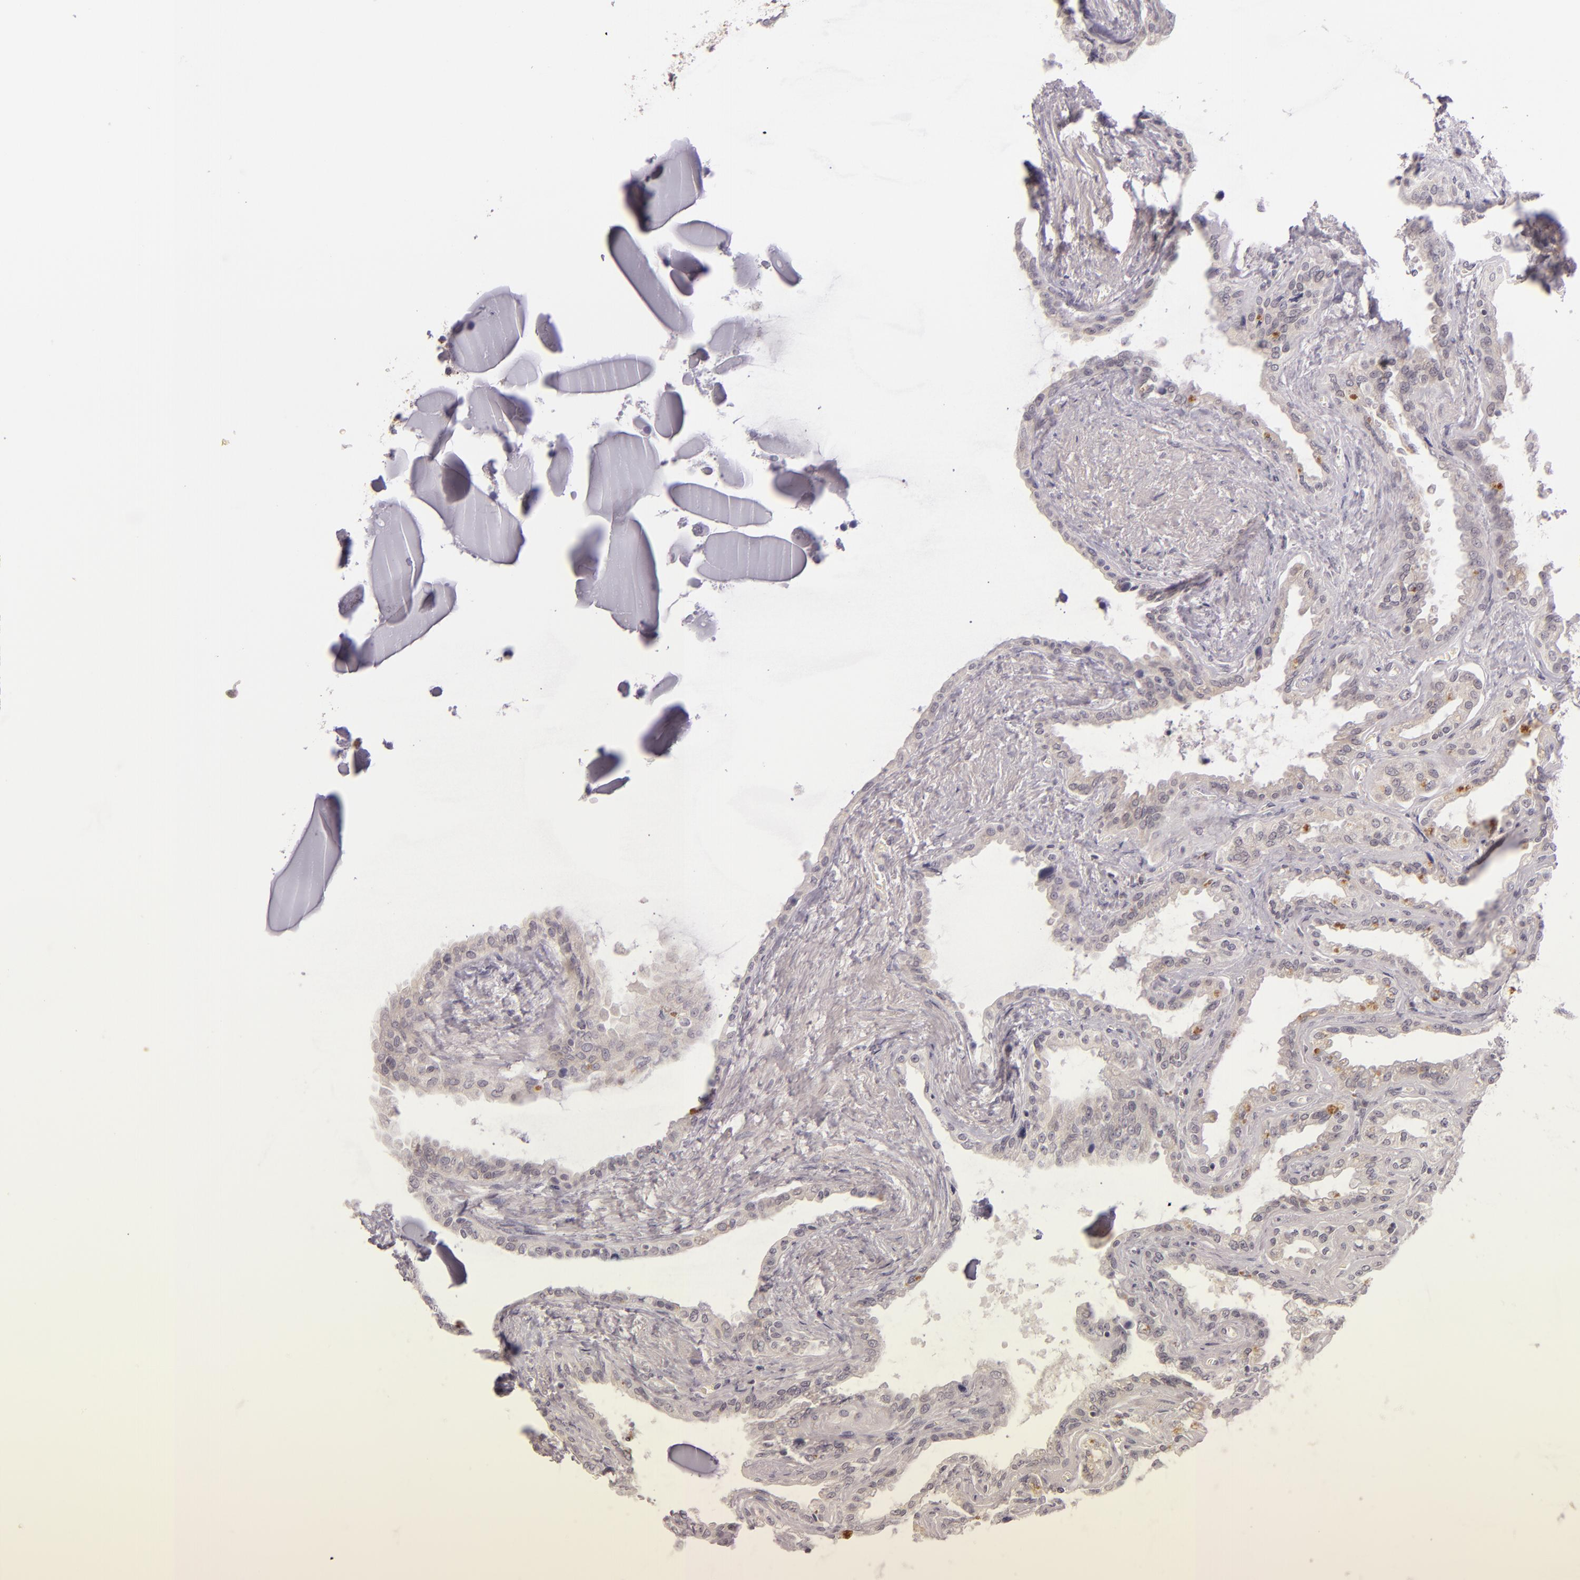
{"staining": {"intensity": "weak", "quantity": "25%-75%", "location": "cytoplasmic/membranous"}, "tissue": "seminal vesicle", "cell_type": "Glandular cells", "image_type": "normal", "snomed": [{"axis": "morphology", "description": "Normal tissue, NOS"}, {"axis": "morphology", "description": "Inflammation, NOS"}, {"axis": "topography", "description": "Urinary bladder"}, {"axis": "topography", "description": "Prostate"}, {"axis": "topography", "description": "Seminal veicle"}], "caption": "Human seminal vesicle stained for a protein (brown) displays weak cytoplasmic/membranous positive staining in approximately 25%-75% of glandular cells.", "gene": "CASP8", "patient": {"sex": "male", "age": 82}}